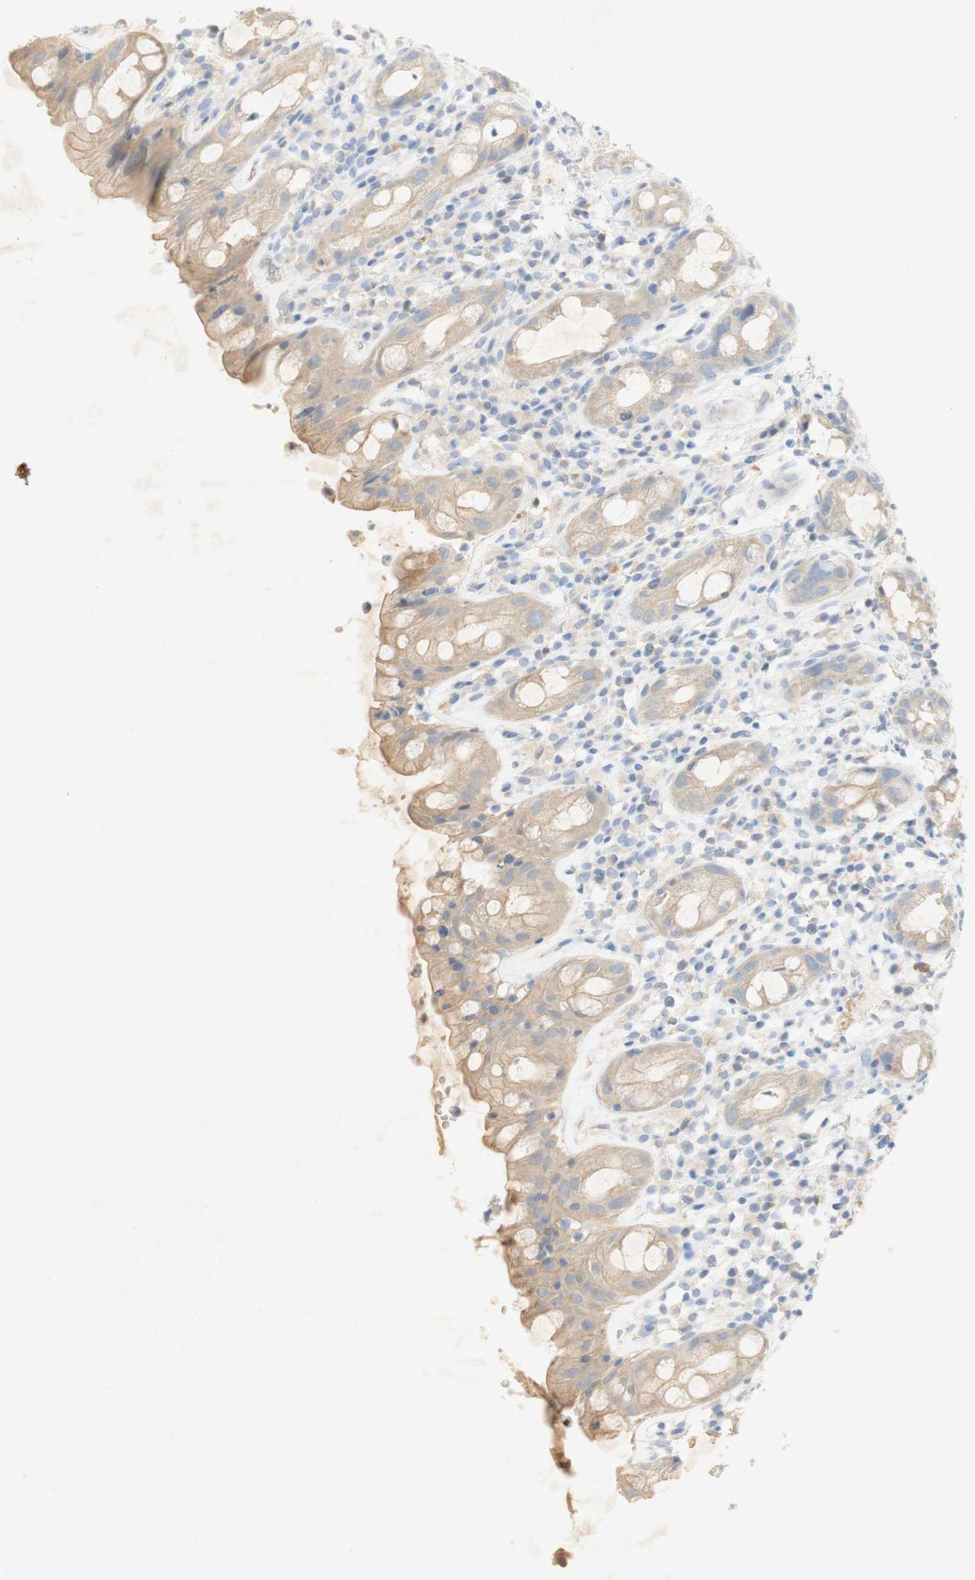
{"staining": {"intensity": "weak", "quantity": "25%-75%", "location": "cytoplasmic/membranous"}, "tissue": "rectum", "cell_type": "Glandular cells", "image_type": "normal", "snomed": [{"axis": "morphology", "description": "Normal tissue, NOS"}, {"axis": "topography", "description": "Rectum"}], "caption": "Immunohistochemistry histopathology image of unremarkable rectum: human rectum stained using immunohistochemistry (IHC) exhibits low levels of weak protein expression localized specifically in the cytoplasmic/membranous of glandular cells, appearing as a cytoplasmic/membranous brown color.", "gene": "EPO", "patient": {"sex": "male", "age": 44}}